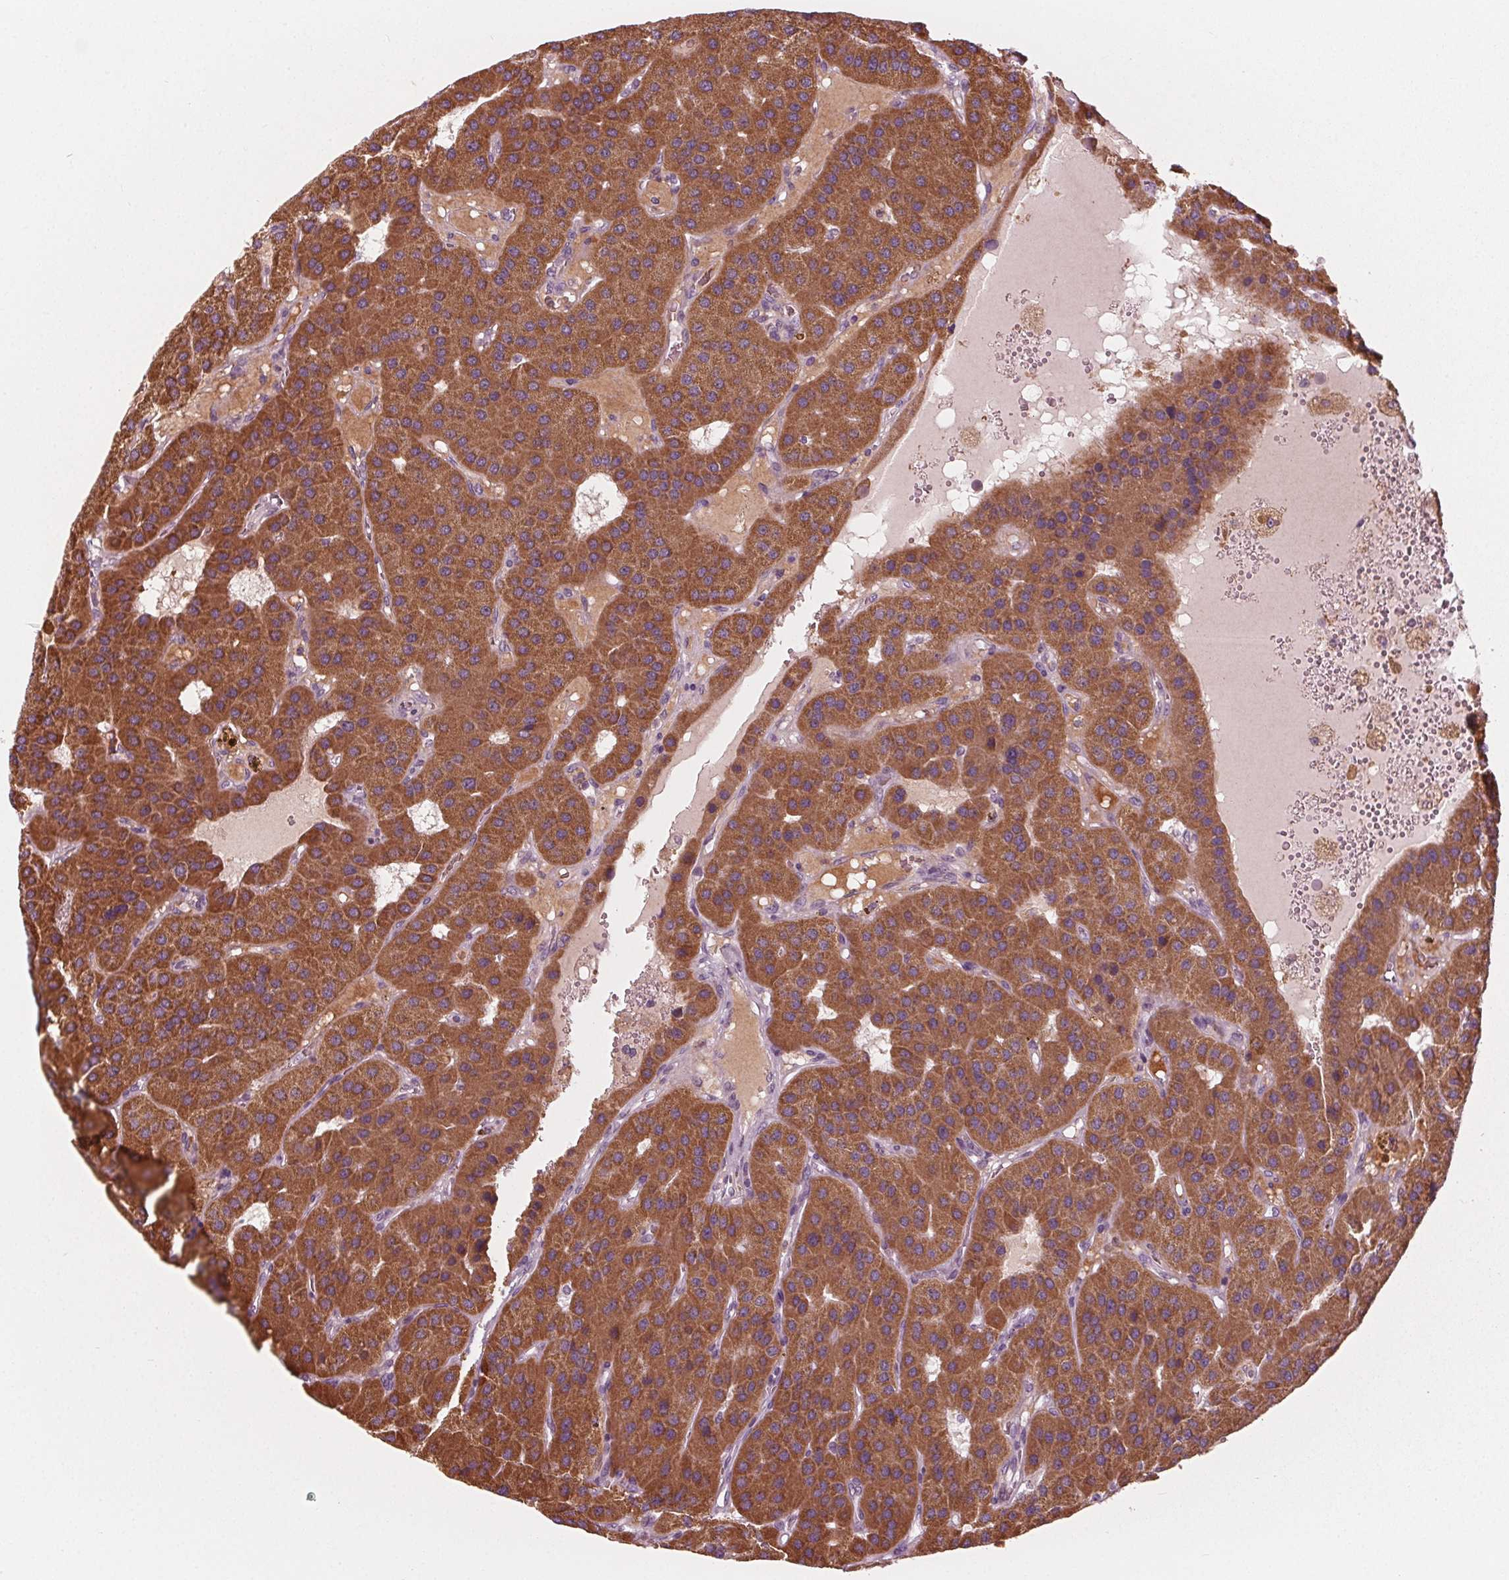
{"staining": {"intensity": "strong", "quantity": ">75%", "location": "cytoplasmic/membranous"}, "tissue": "parathyroid gland", "cell_type": "Glandular cells", "image_type": "normal", "snomed": [{"axis": "morphology", "description": "Normal tissue, NOS"}, {"axis": "morphology", "description": "Adenoma, NOS"}, {"axis": "topography", "description": "Parathyroid gland"}], "caption": "Parathyroid gland stained for a protein (brown) displays strong cytoplasmic/membranous positive expression in about >75% of glandular cells.", "gene": "CLN6", "patient": {"sex": "female", "age": 86}}